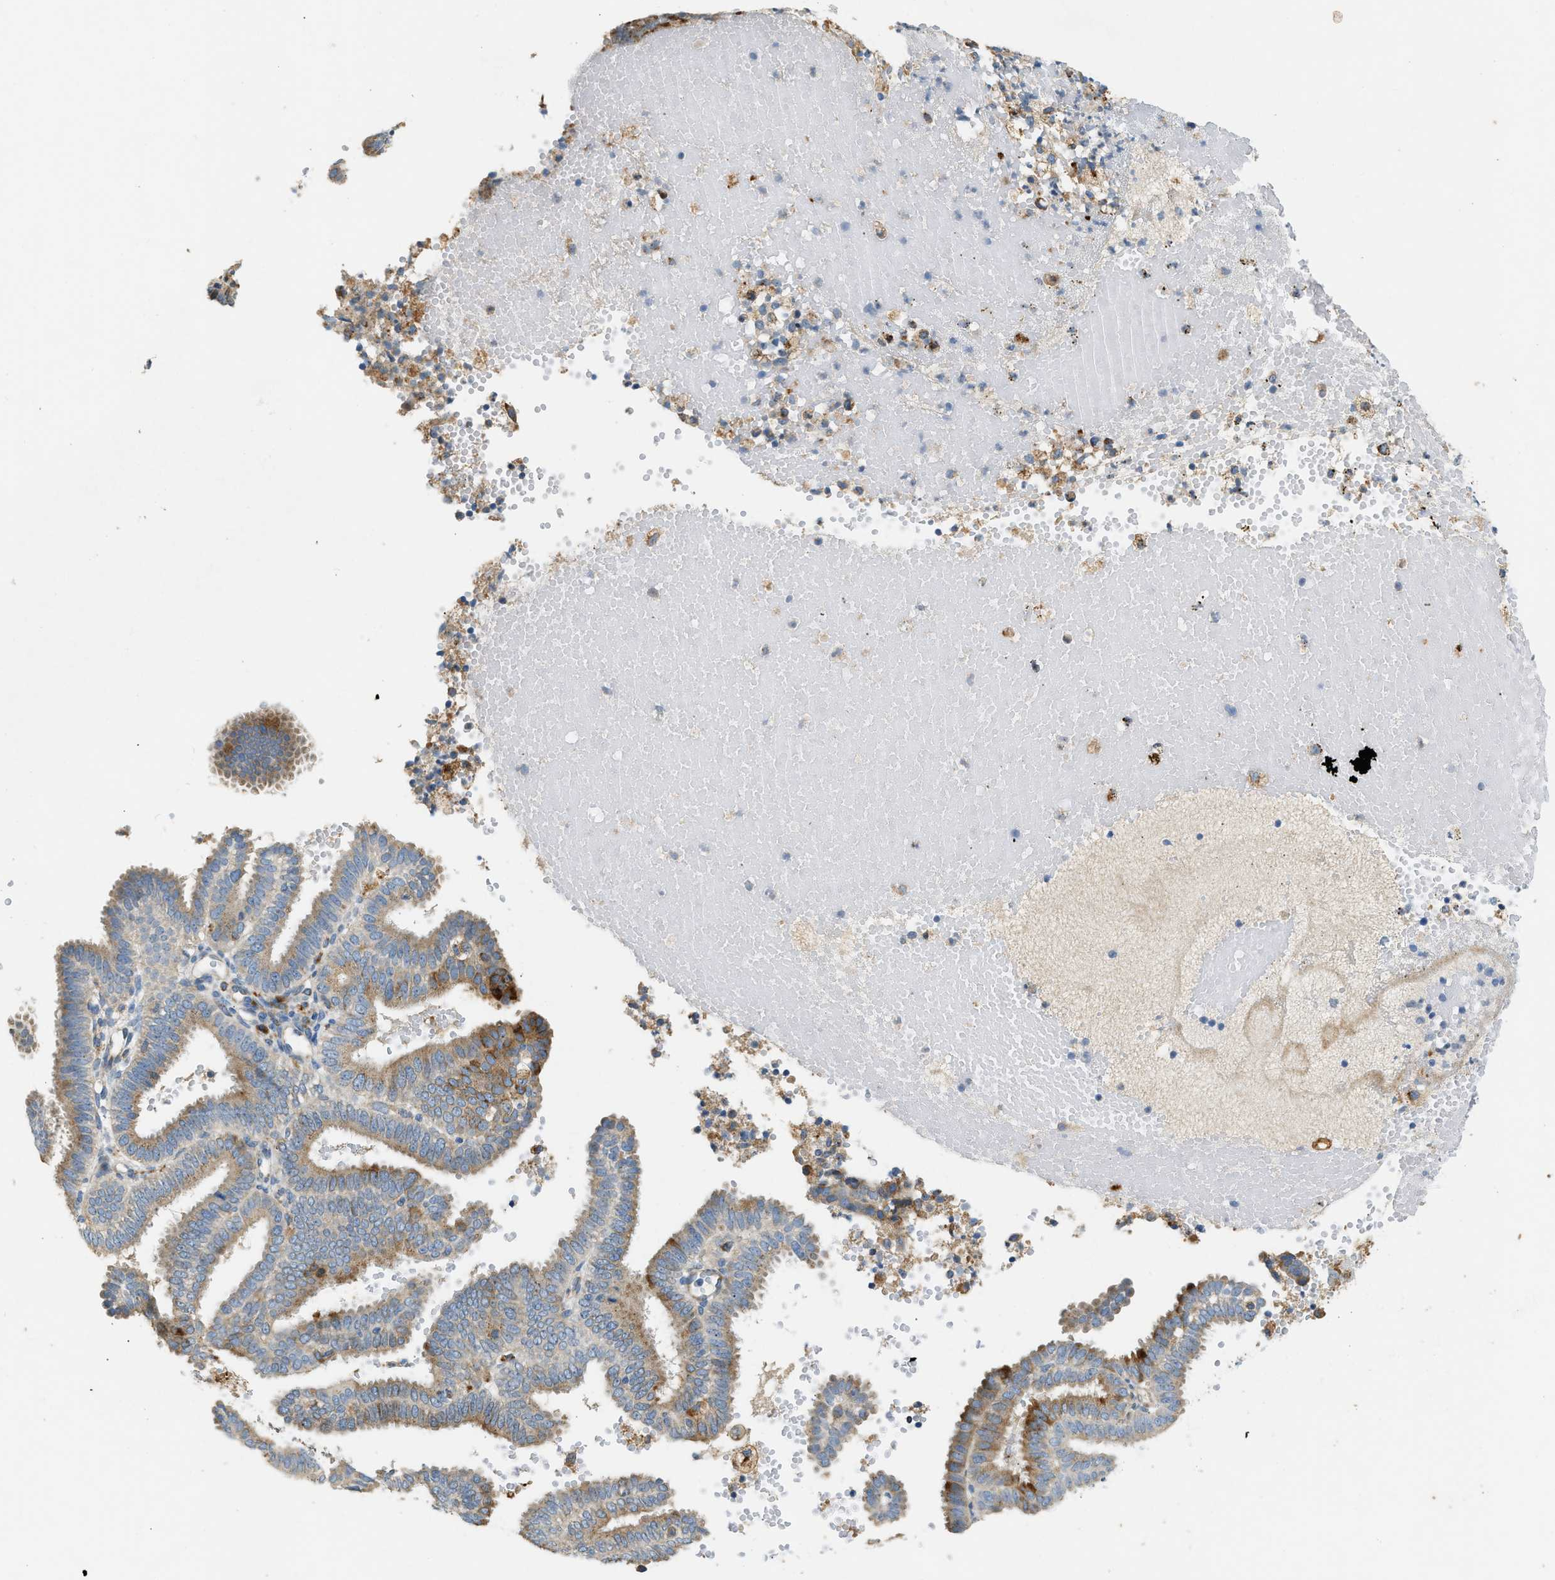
{"staining": {"intensity": "moderate", "quantity": ">75%", "location": "cytoplasmic/membranous"}, "tissue": "endometrial cancer", "cell_type": "Tumor cells", "image_type": "cancer", "snomed": [{"axis": "morphology", "description": "Adenocarcinoma, NOS"}, {"axis": "topography", "description": "Endometrium"}], "caption": "Immunohistochemical staining of endometrial adenocarcinoma reveals moderate cytoplasmic/membranous protein staining in approximately >75% of tumor cells. (IHC, brightfield microscopy, high magnification).", "gene": "CTSB", "patient": {"sex": "female", "age": 58}}